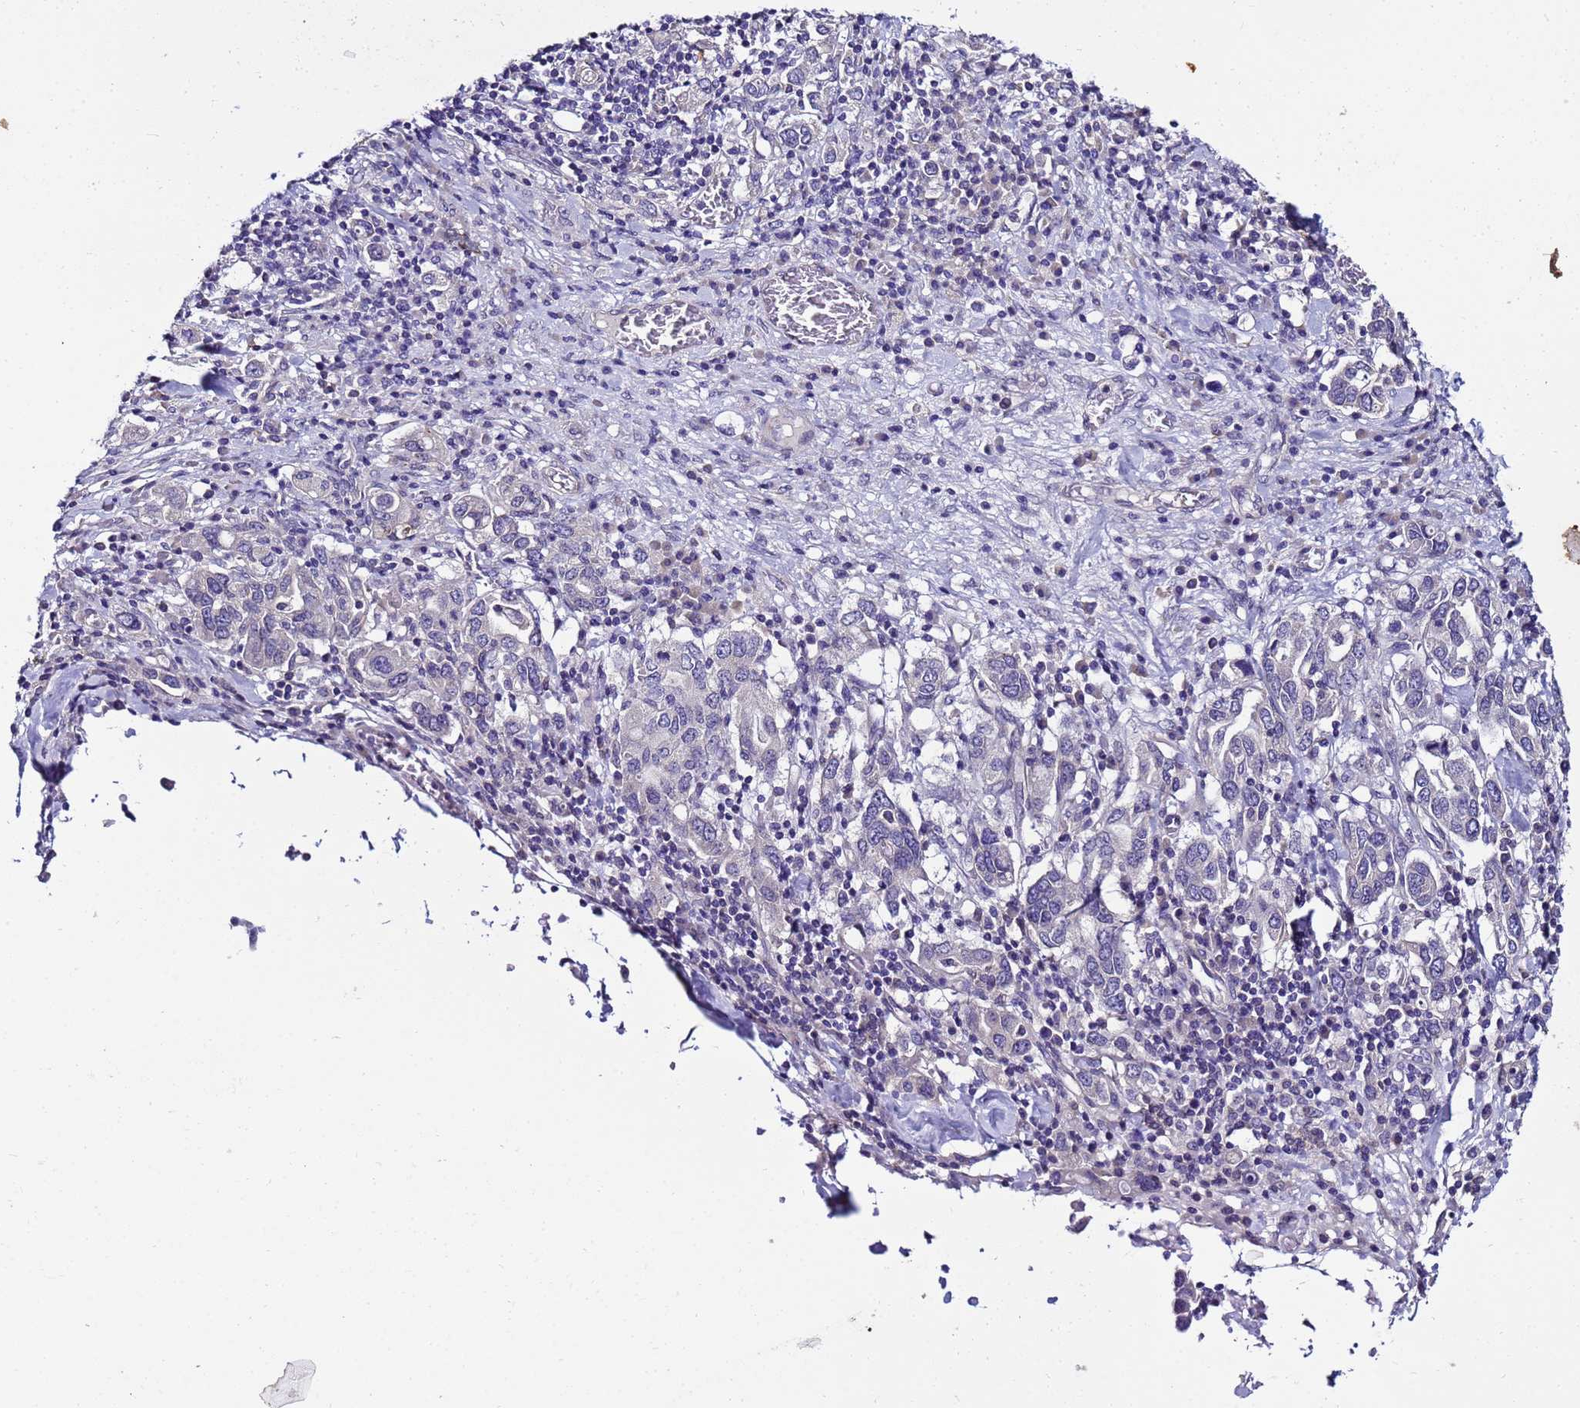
{"staining": {"intensity": "negative", "quantity": "none", "location": "none"}, "tissue": "stomach cancer", "cell_type": "Tumor cells", "image_type": "cancer", "snomed": [{"axis": "morphology", "description": "Adenocarcinoma, NOS"}, {"axis": "topography", "description": "Stomach, upper"}, {"axis": "topography", "description": "Stomach"}], "caption": "Stomach adenocarcinoma stained for a protein using IHC displays no staining tumor cells.", "gene": "FAM166B", "patient": {"sex": "male", "age": 62}}